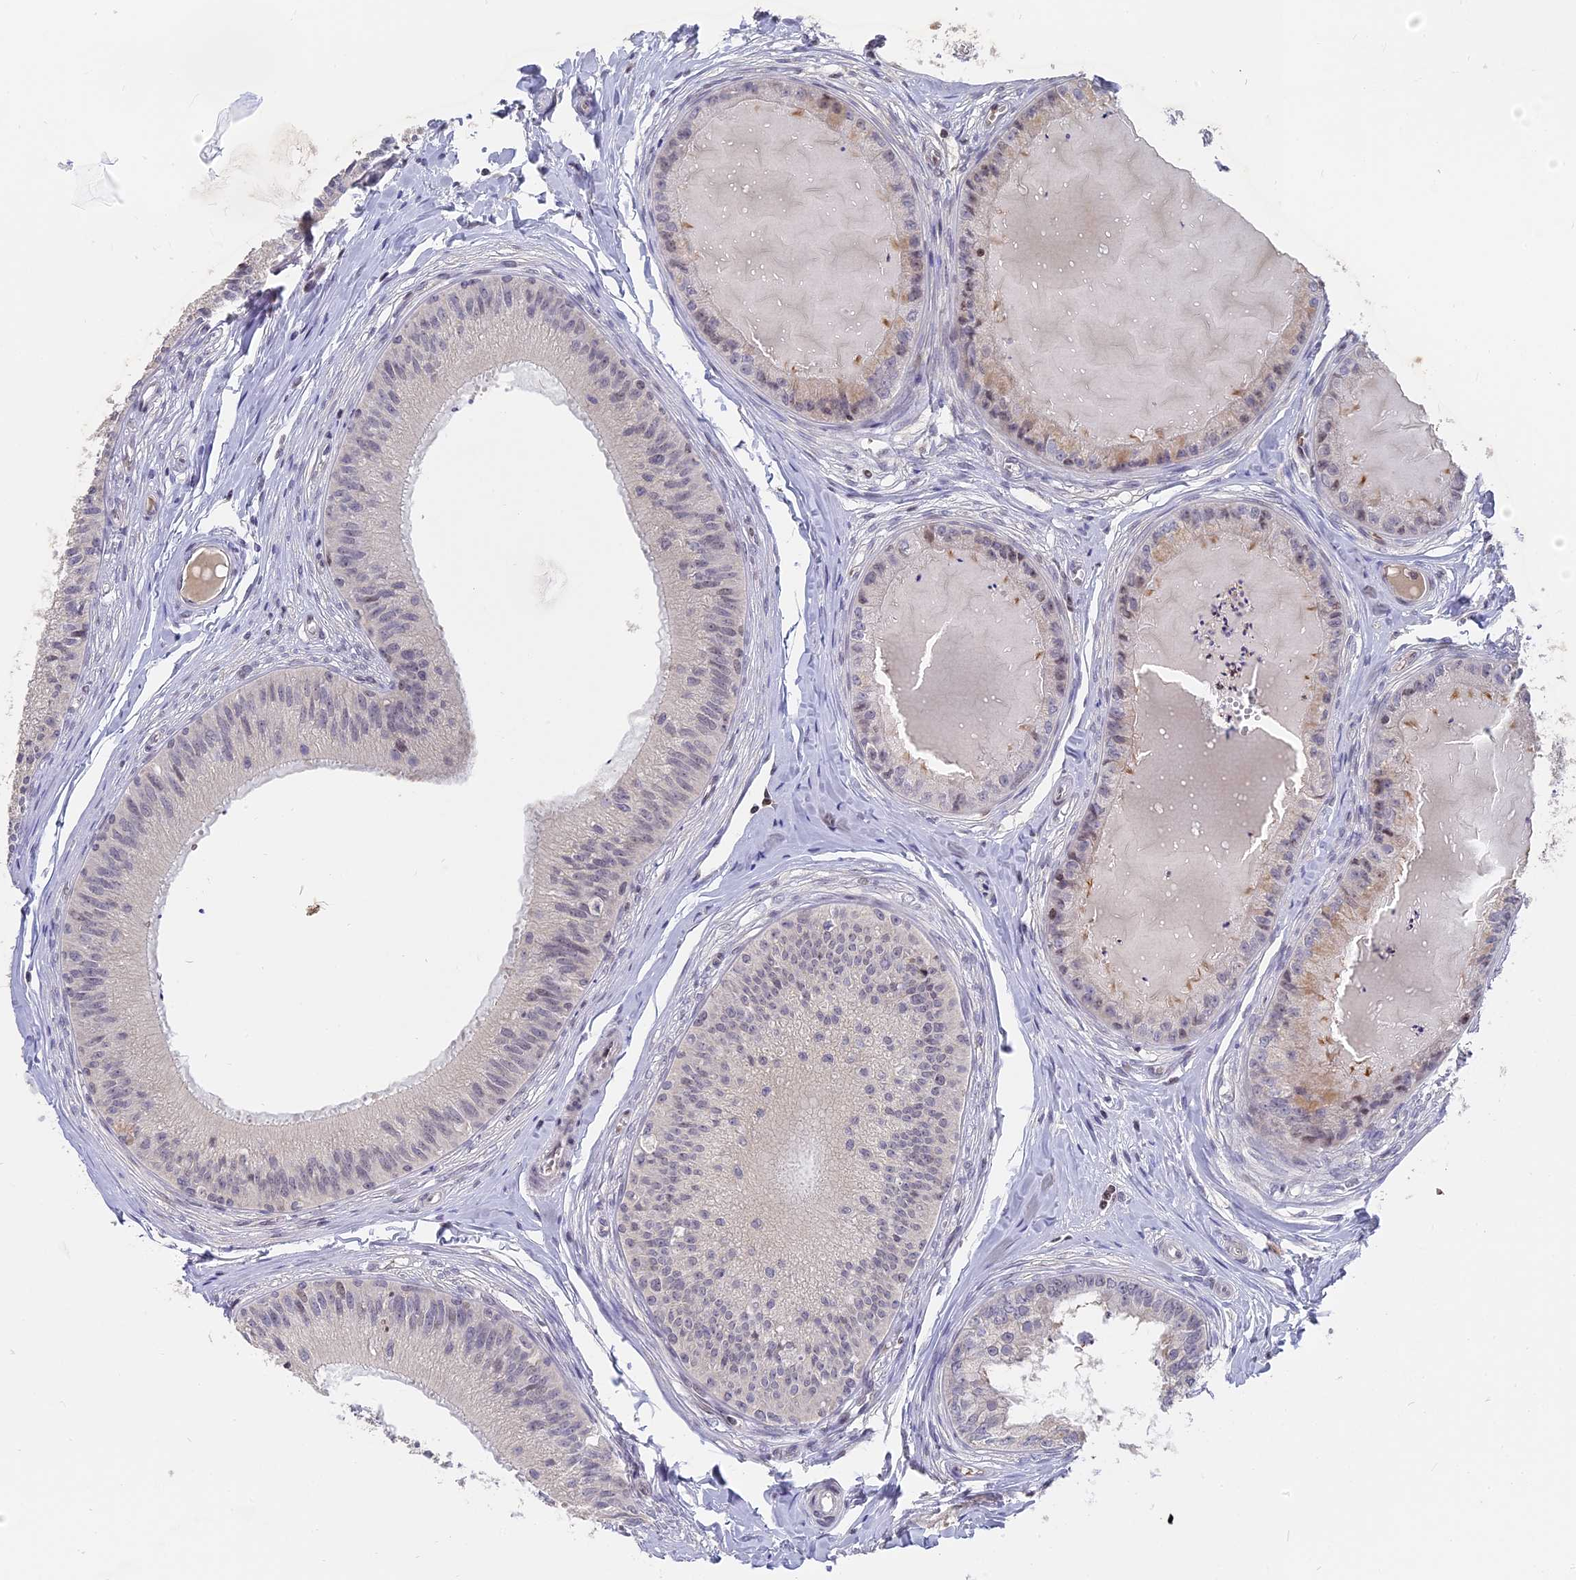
{"staining": {"intensity": "moderate", "quantity": "<25%", "location": "nuclear"}, "tissue": "epididymis", "cell_type": "Glandular cells", "image_type": "normal", "snomed": [{"axis": "morphology", "description": "Normal tissue, NOS"}, {"axis": "topography", "description": "Epididymis"}], "caption": "High-power microscopy captured an immunohistochemistry photomicrograph of normal epididymis, revealing moderate nuclear staining in about <25% of glandular cells. (brown staining indicates protein expression, while blue staining denotes nuclei).", "gene": "NR1H3", "patient": {"sex": "male", "age": 31}}